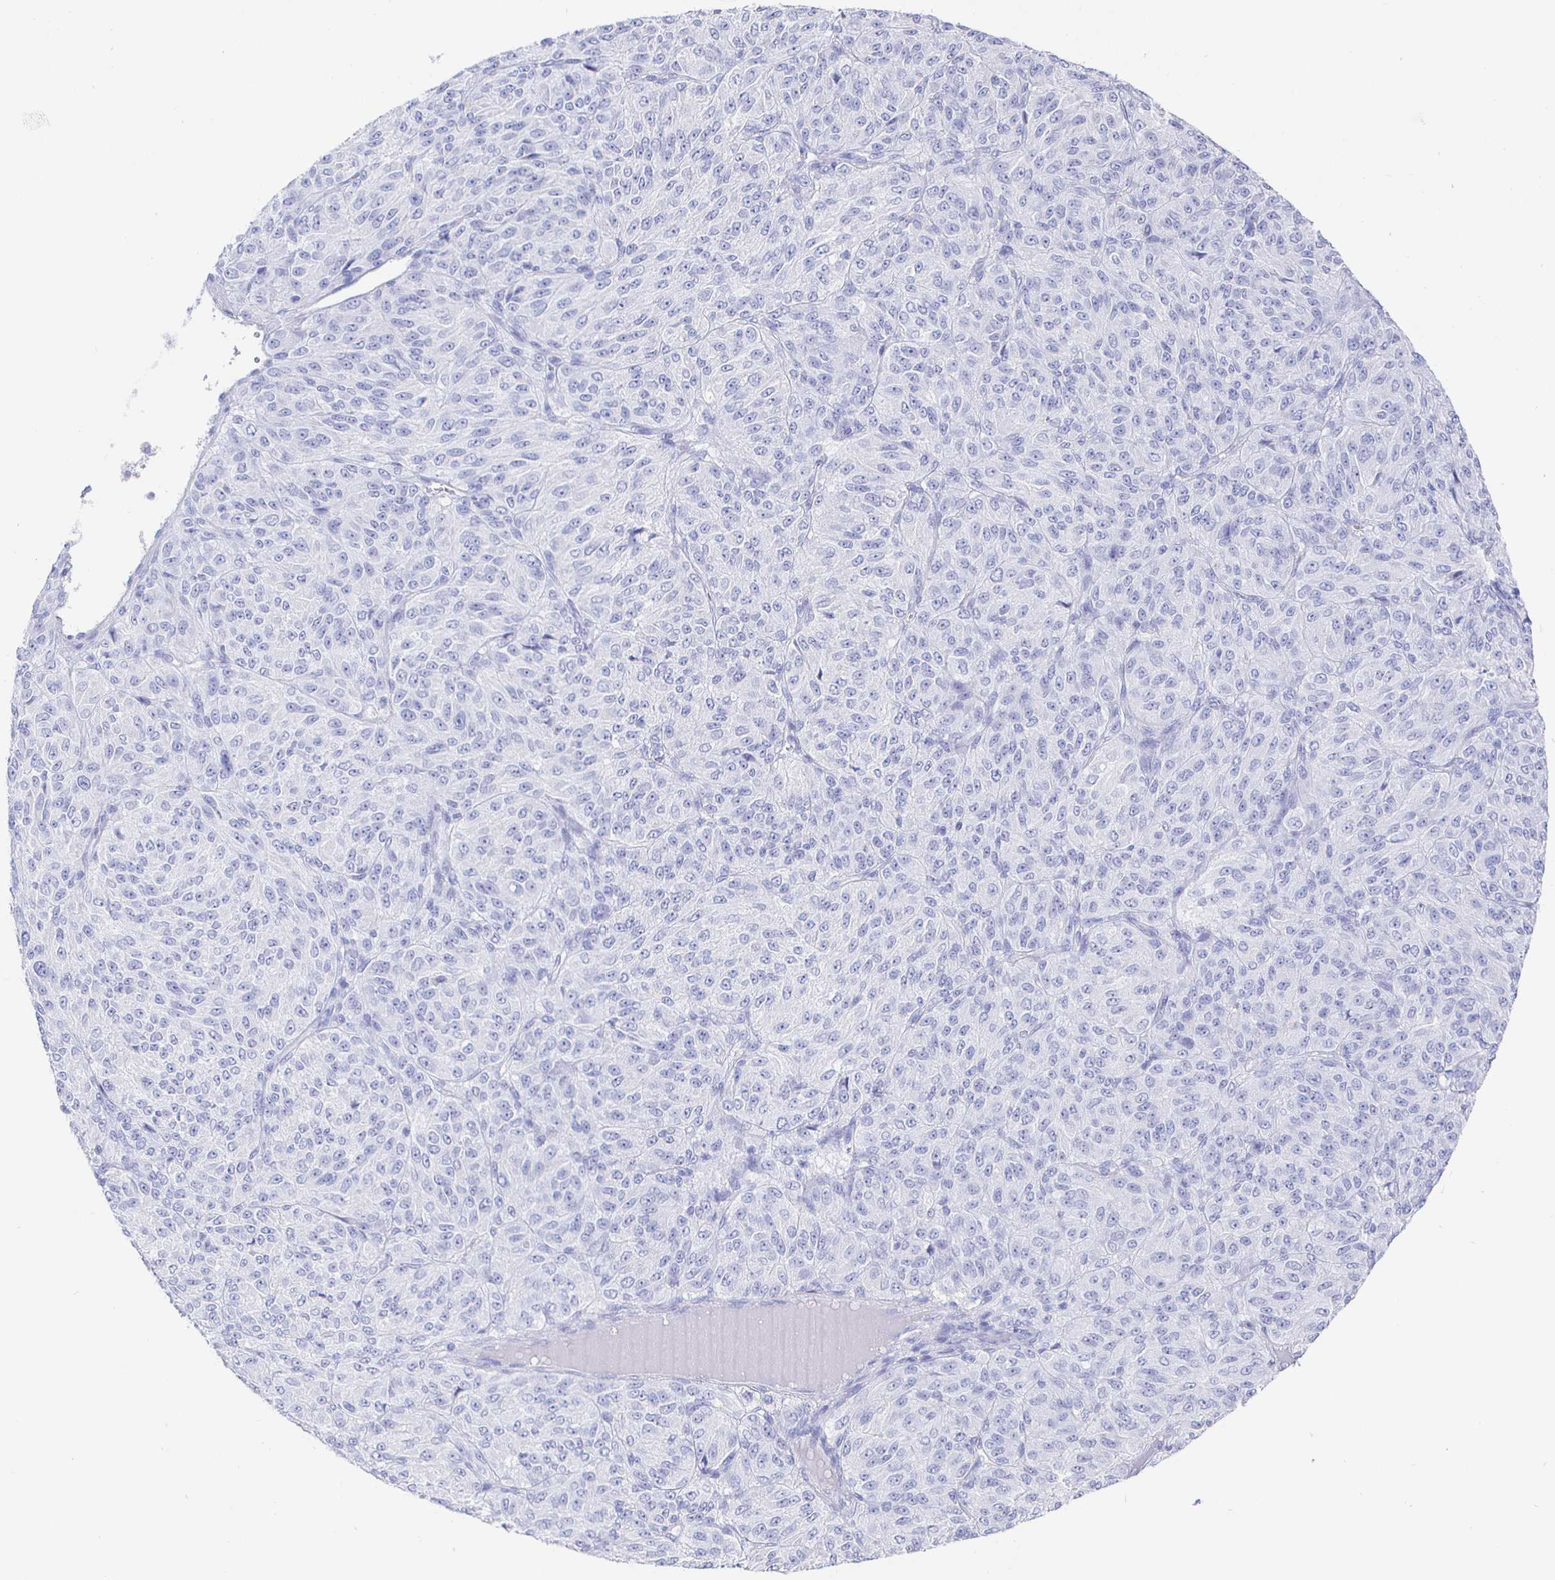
{"staining": {"intensity": "negative", "quantity": "none", "location": "none"}, "tissue": "melanoma", "cell_type": "Tumor cells", "image_type": "cancer", "snomed": [{"axis": "morphology", "description": "Malignant melanoma, Metastatic site"}, {"axis": "topography", "description": "Brain"}], "caption": "The immunohistochemistry (IHC) micrograph has no significant staining in tumor cells of melanoma tissue.", "gene": "CLCA1", "patient": {"sex": "female", "age": 56}}